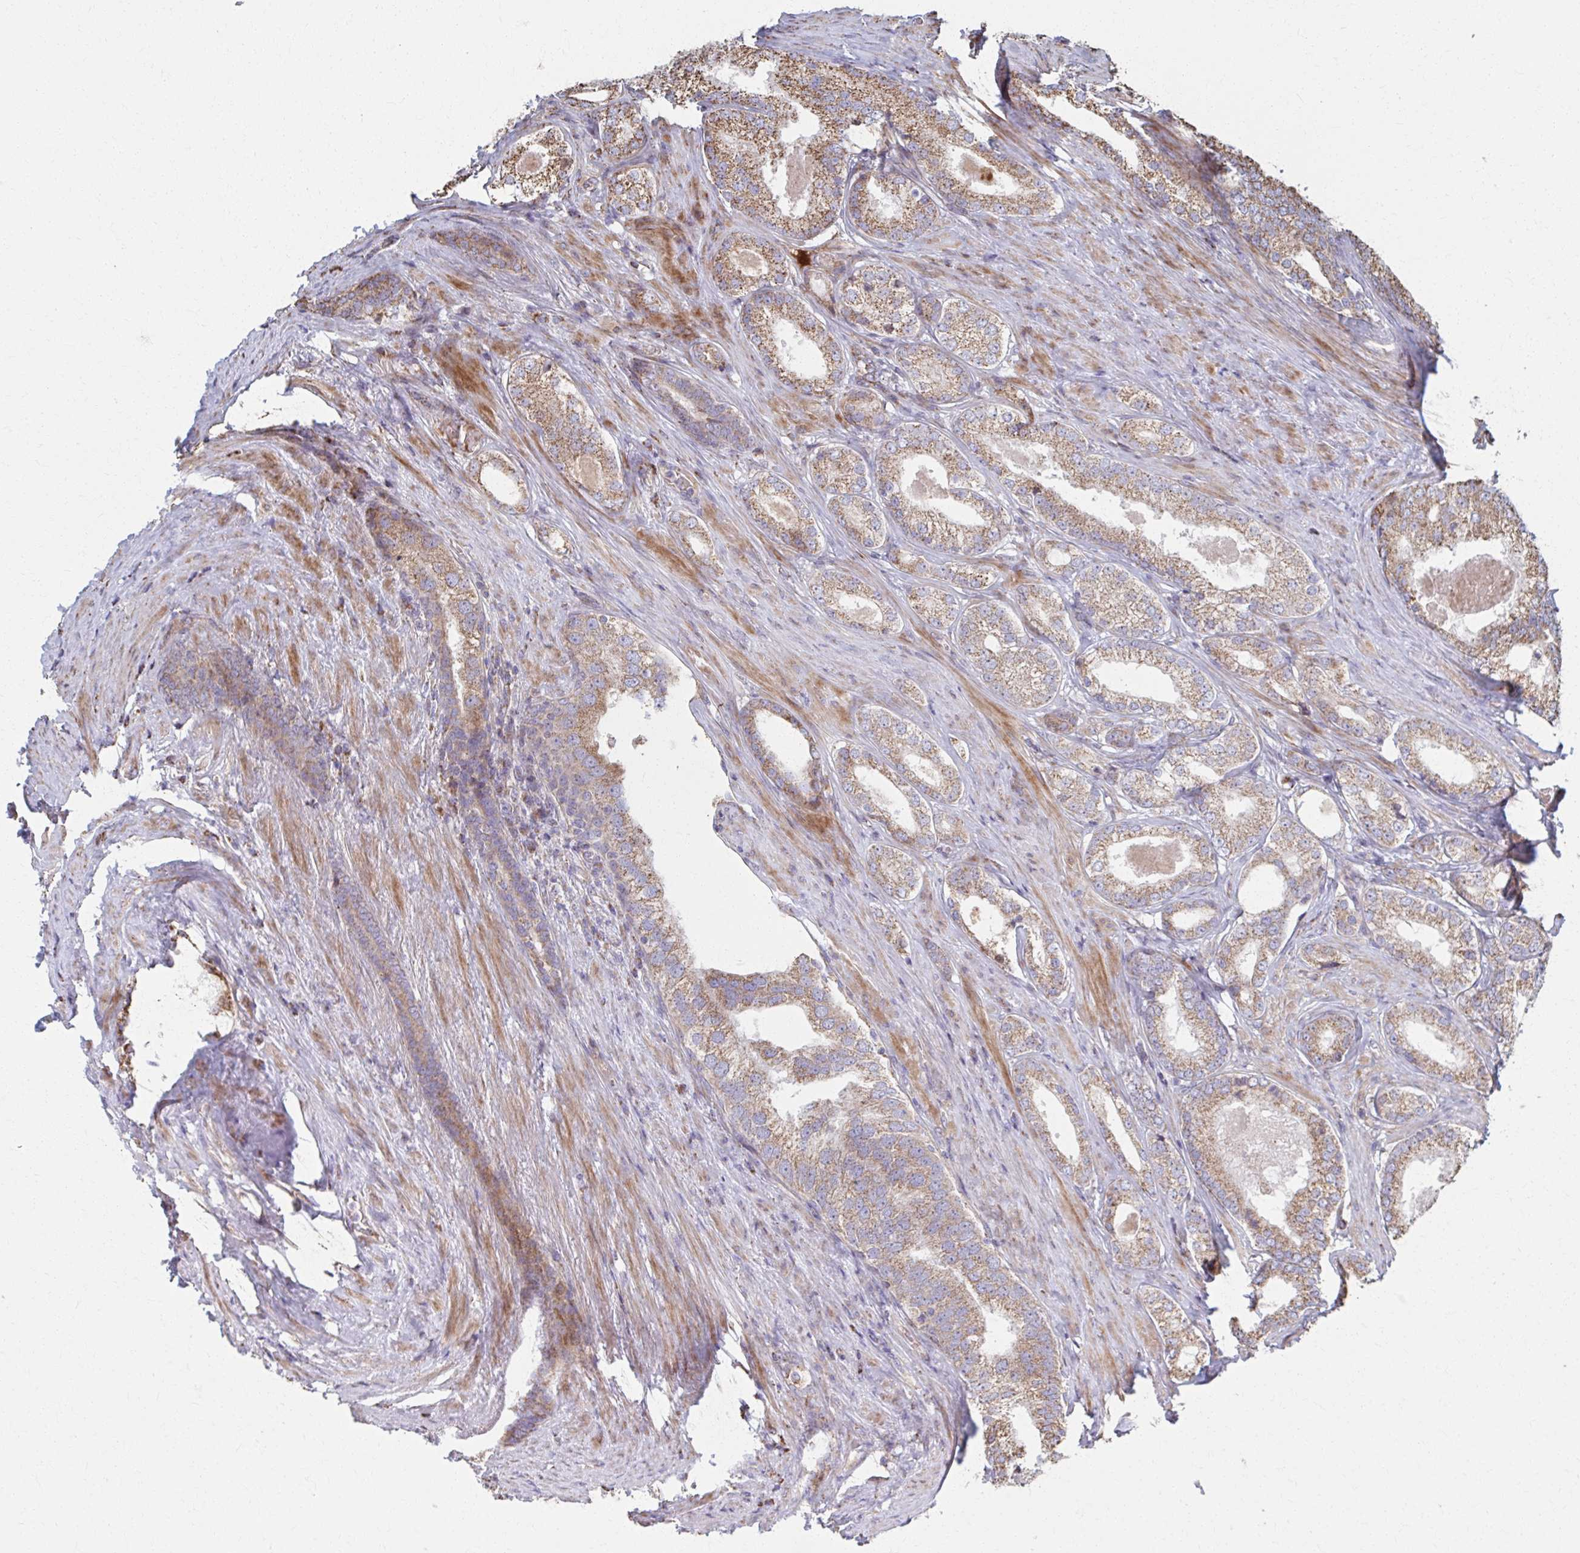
{"staining": {"intensity": "moderate", "quantity": ">75%", "location": "cytoplasmic/membranous"}, "tissue": "prostate cancer", "cell_type": "Tumor cells", "image_type": "cancer", "snomed": [{"axis": "morphology", "description": "Adenocarcinoma, NOS"}, {"axis": "morphology", "description": "Adenocarcinoma, Low grade"}, {"axis": "topography", "description": "Prostate"}], "caption": "Protein positivity by immunohistochemistry (IHC) exhibits moderate cytoplasmic/membranous positivity in about >75% of tumor cells in prostate cancer.", "gene": "SAT1", "patient": {"sex": "male", "age": 68}}